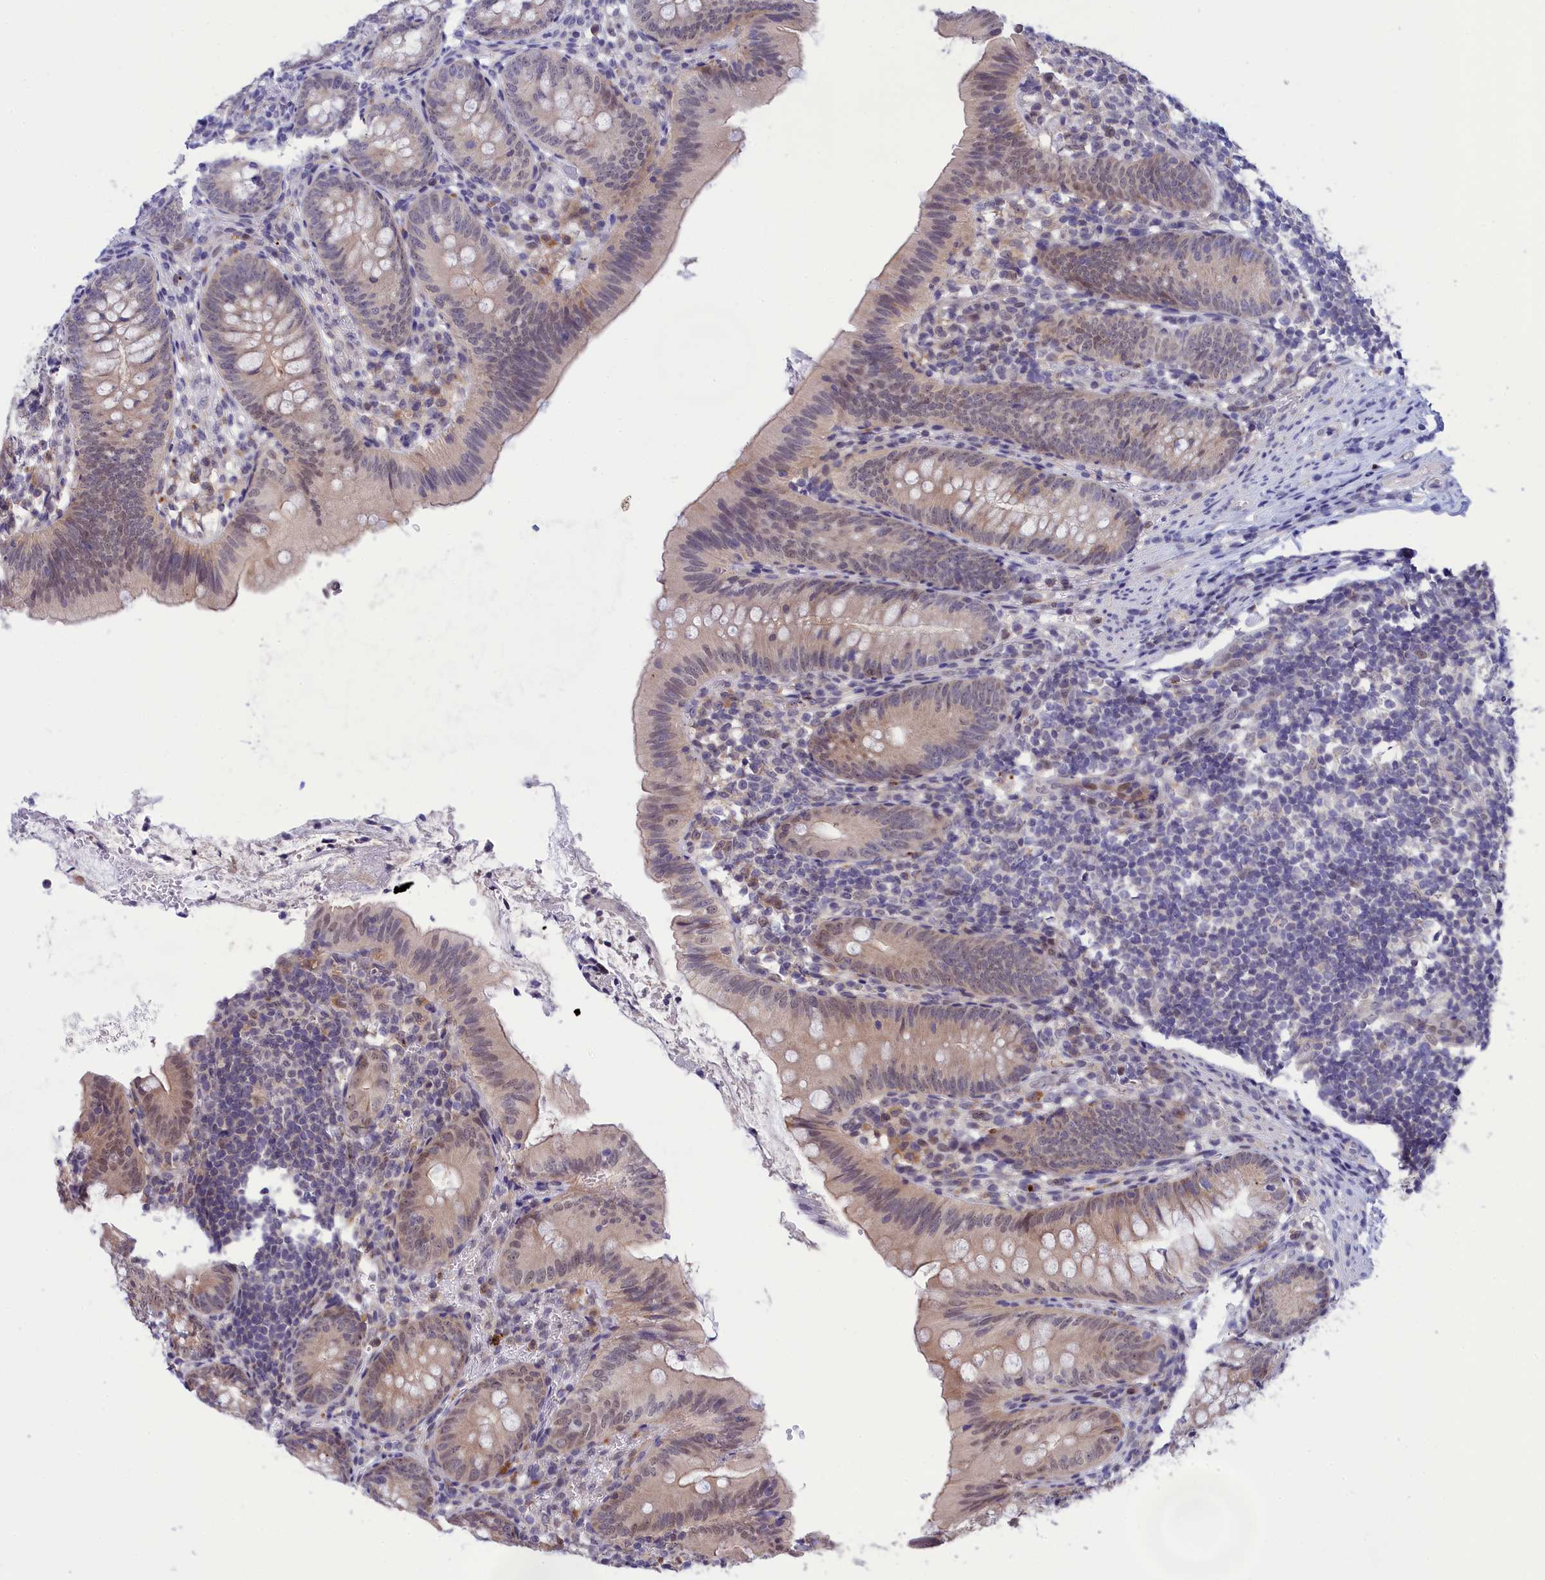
{"staining": {"intensity": "moderate", "quantity": "<25%", "location": "cytoplasmic/membranous,nuclear"}, "tissue": "appendix", "cell_type": "Glandular cells", "image_type": "normal", "snomed": [{"axis": "morphology", "description": "Normal tissue, NOS"}, {"axis": "topography", "description": "Appendix"}], "caption": "Human appendix stained for a protein (brown) displays moderate cytoplasmic/membranous,nuclear positive staining in about <25% of glandular cells.", "gene": "KCTD14", "patient": {"sex": "male", "age": 1}}